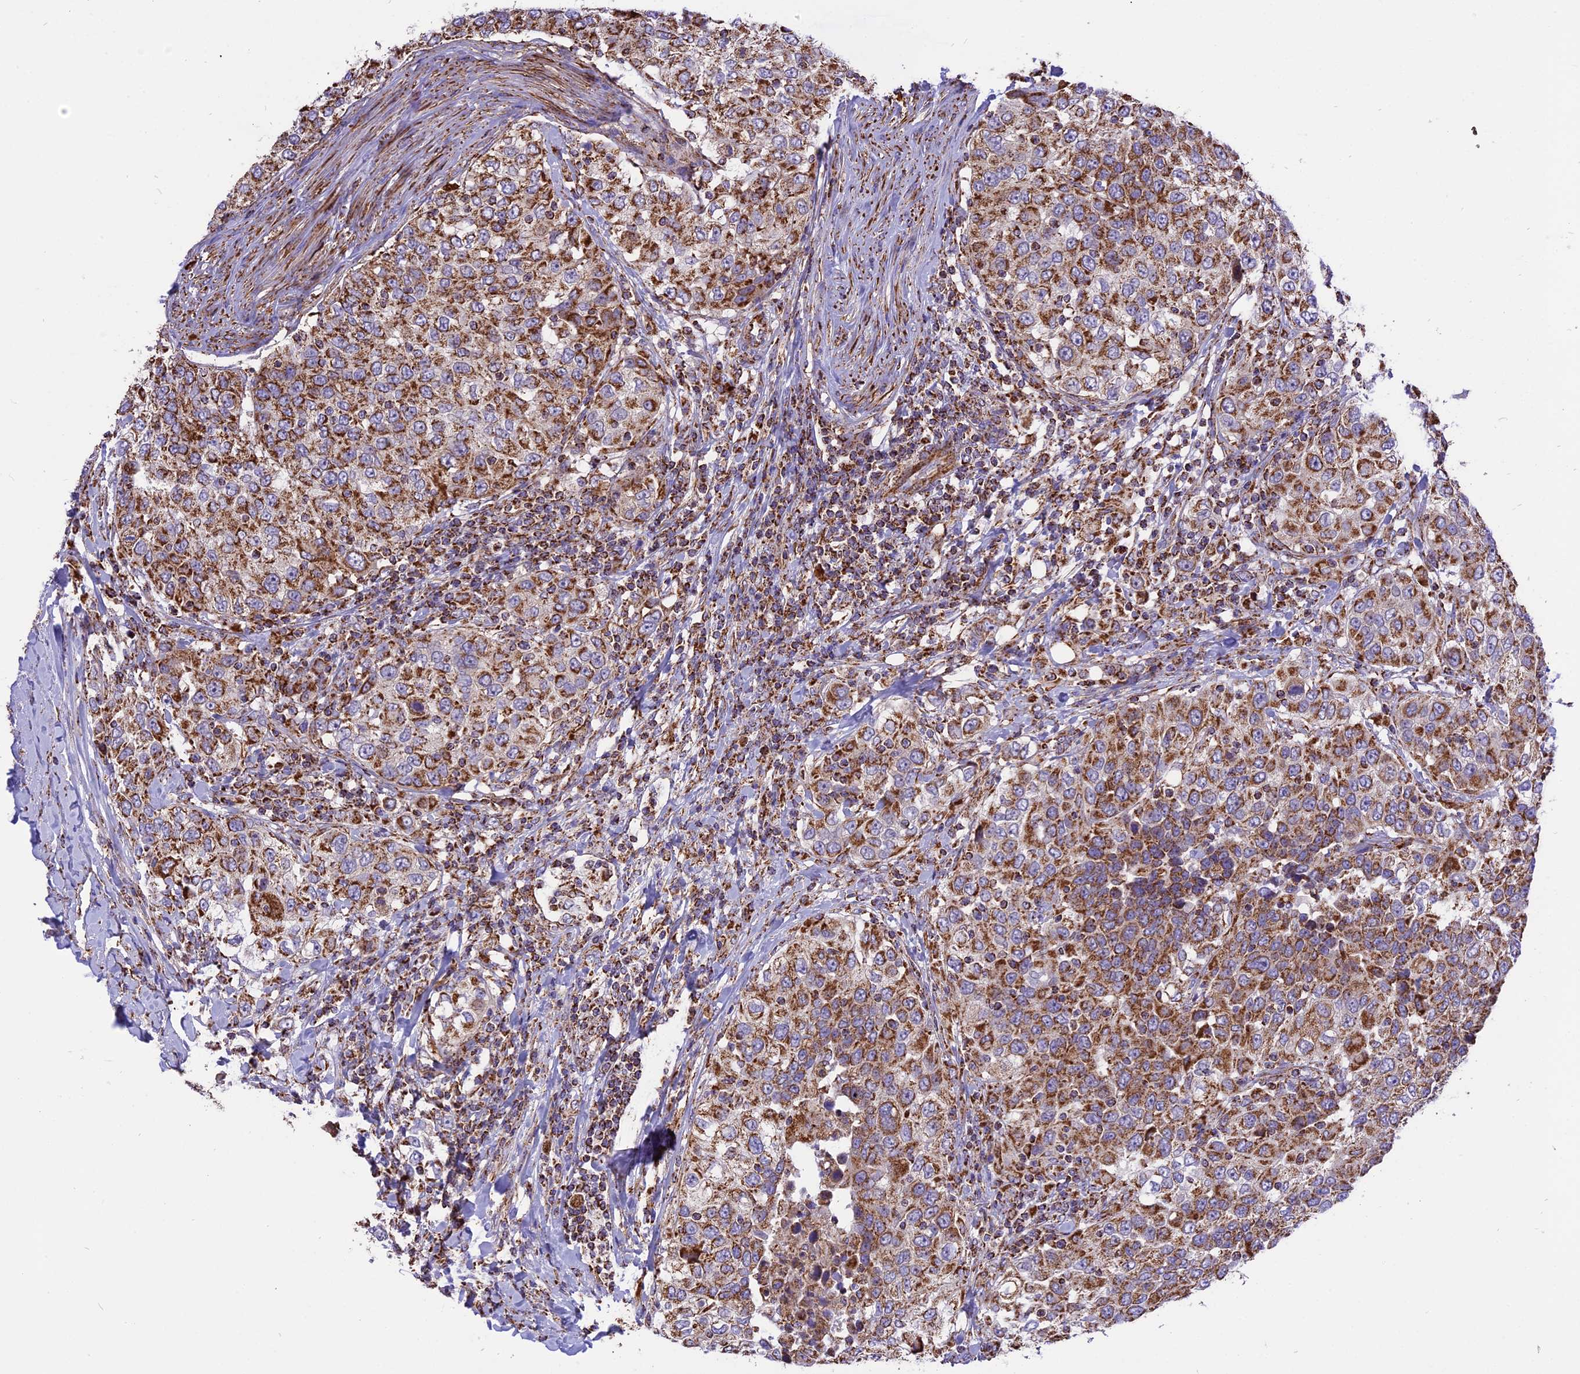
{"staining": {"intensity": "moderate", "quantity": ">75%", "location": "cytoplasmic/membranous"}, "tissue": "urothelial cancer", "cell_type": "Tumor cells", "image_type": "cancer", "snomed": [{"axis": "morphology", "description": "Urothelial carcinoma, High grade"}, {"axis": "topography", "description": "Urinary bladder"}], "caption": "High-grade urothelial carcinoma was stained to show a protein in brown. There is medium levels of moderate cytoplasmic/membranous positivity in about >75% of tumor cells.", "gene": "TTC4", "patient": {"sex": "female", "age": 80}}